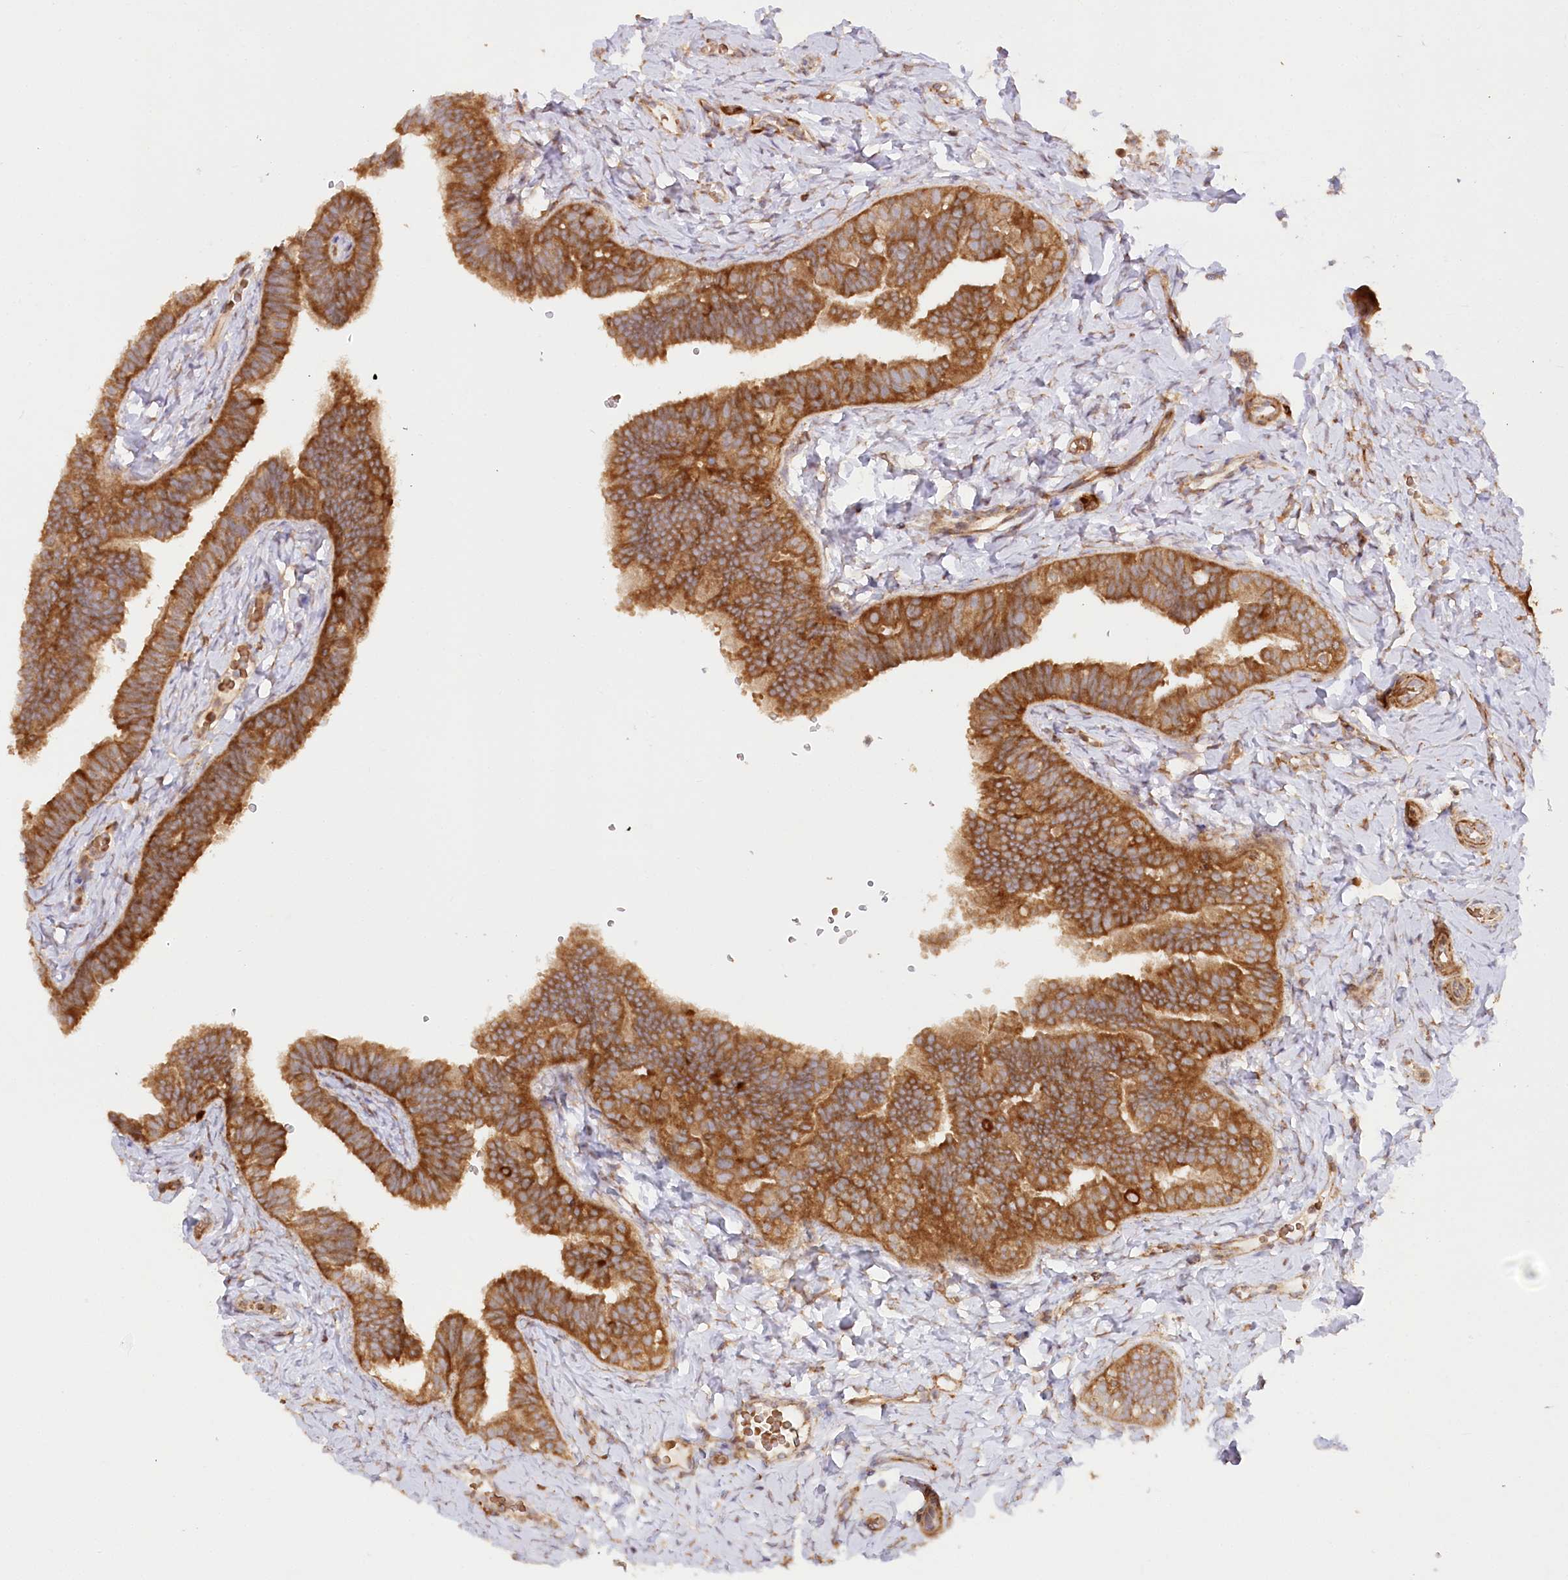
{"staining": {"intensity": "strong", "quantity": ">75%", "location": "cytoplasmic/membranous"}, "tissue": "fallopian tube", "cell_type": "Glandular cells", "image_type": "normal", "snomed": [{"axis": "morphology", "description": "Normal tissue, NOS"}, {"axis": "topography", "description": "Fallopian tube"}], "caption": "Immunohistochemical staining of unremarkable fallopian tube displays >75% levels of strong cytoplasmic/membranous protein expression in about >75% of glandular cells.", "gene": "PAIP2", "patient": {"sex": "female", "age": 39}}